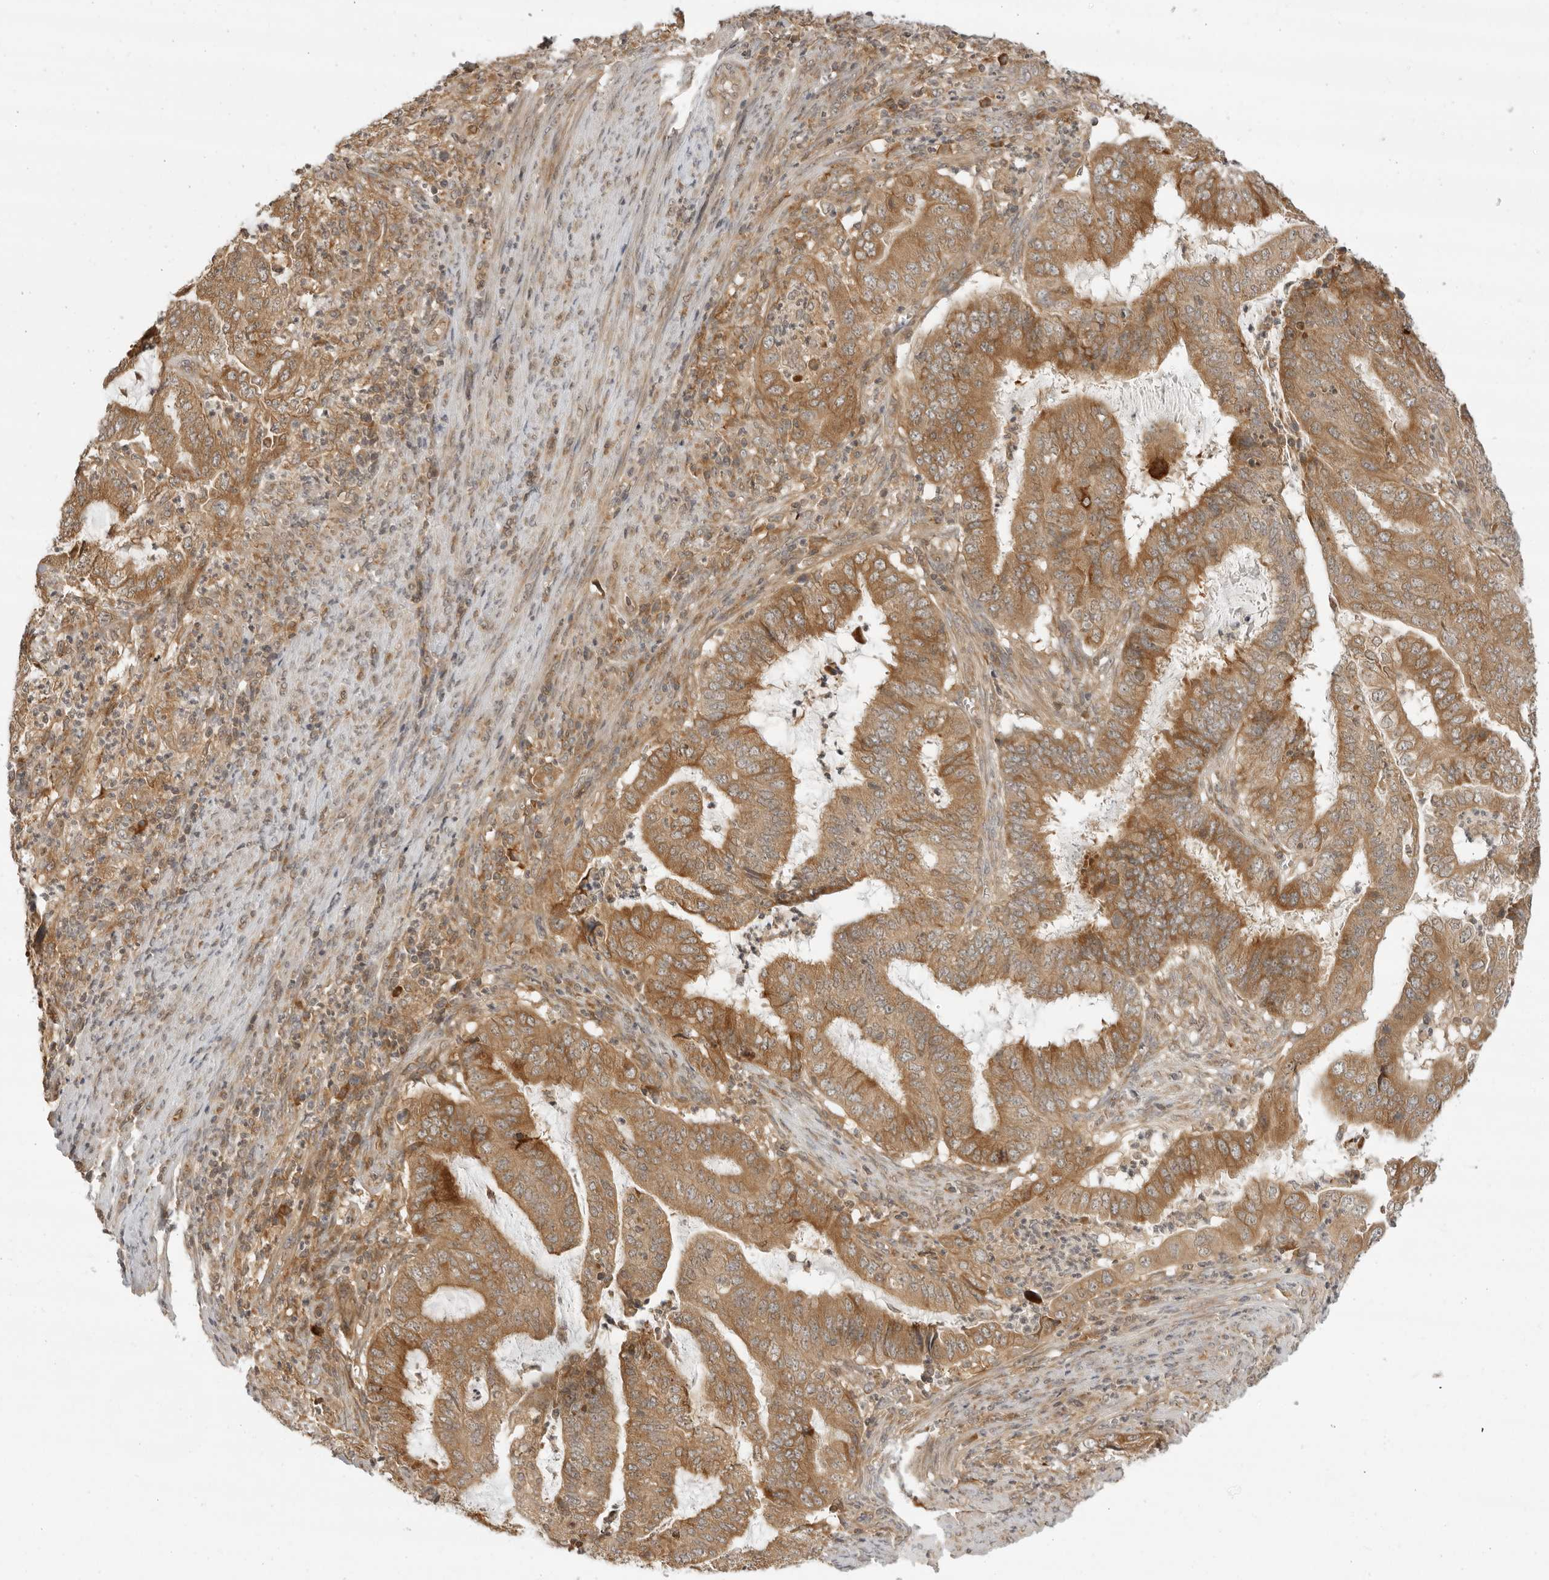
{"staining": {"intensity": "moderate", "quantity": ">75%", "location": "cytoplasmic/membranous"}, "tissue": "endometrial cancer", "cell_type": "Tumor cells", "image_type": "cancer", "snomed": [{"axis": "morphology", "description": "Adenocarcinoma, NOS"}, {"axis": "topography", "description": "Endometrium"}], "caption": "Immunohistochemistry image of human adenocarcinoma (endometrial) stained for a protein (brown), which shows medium levels of moderate cytoplasmic/membranous expression in about >75% of tumor cells.", "gene": "PRRC2A", "patient": {"sex": "female", "age": 51}}